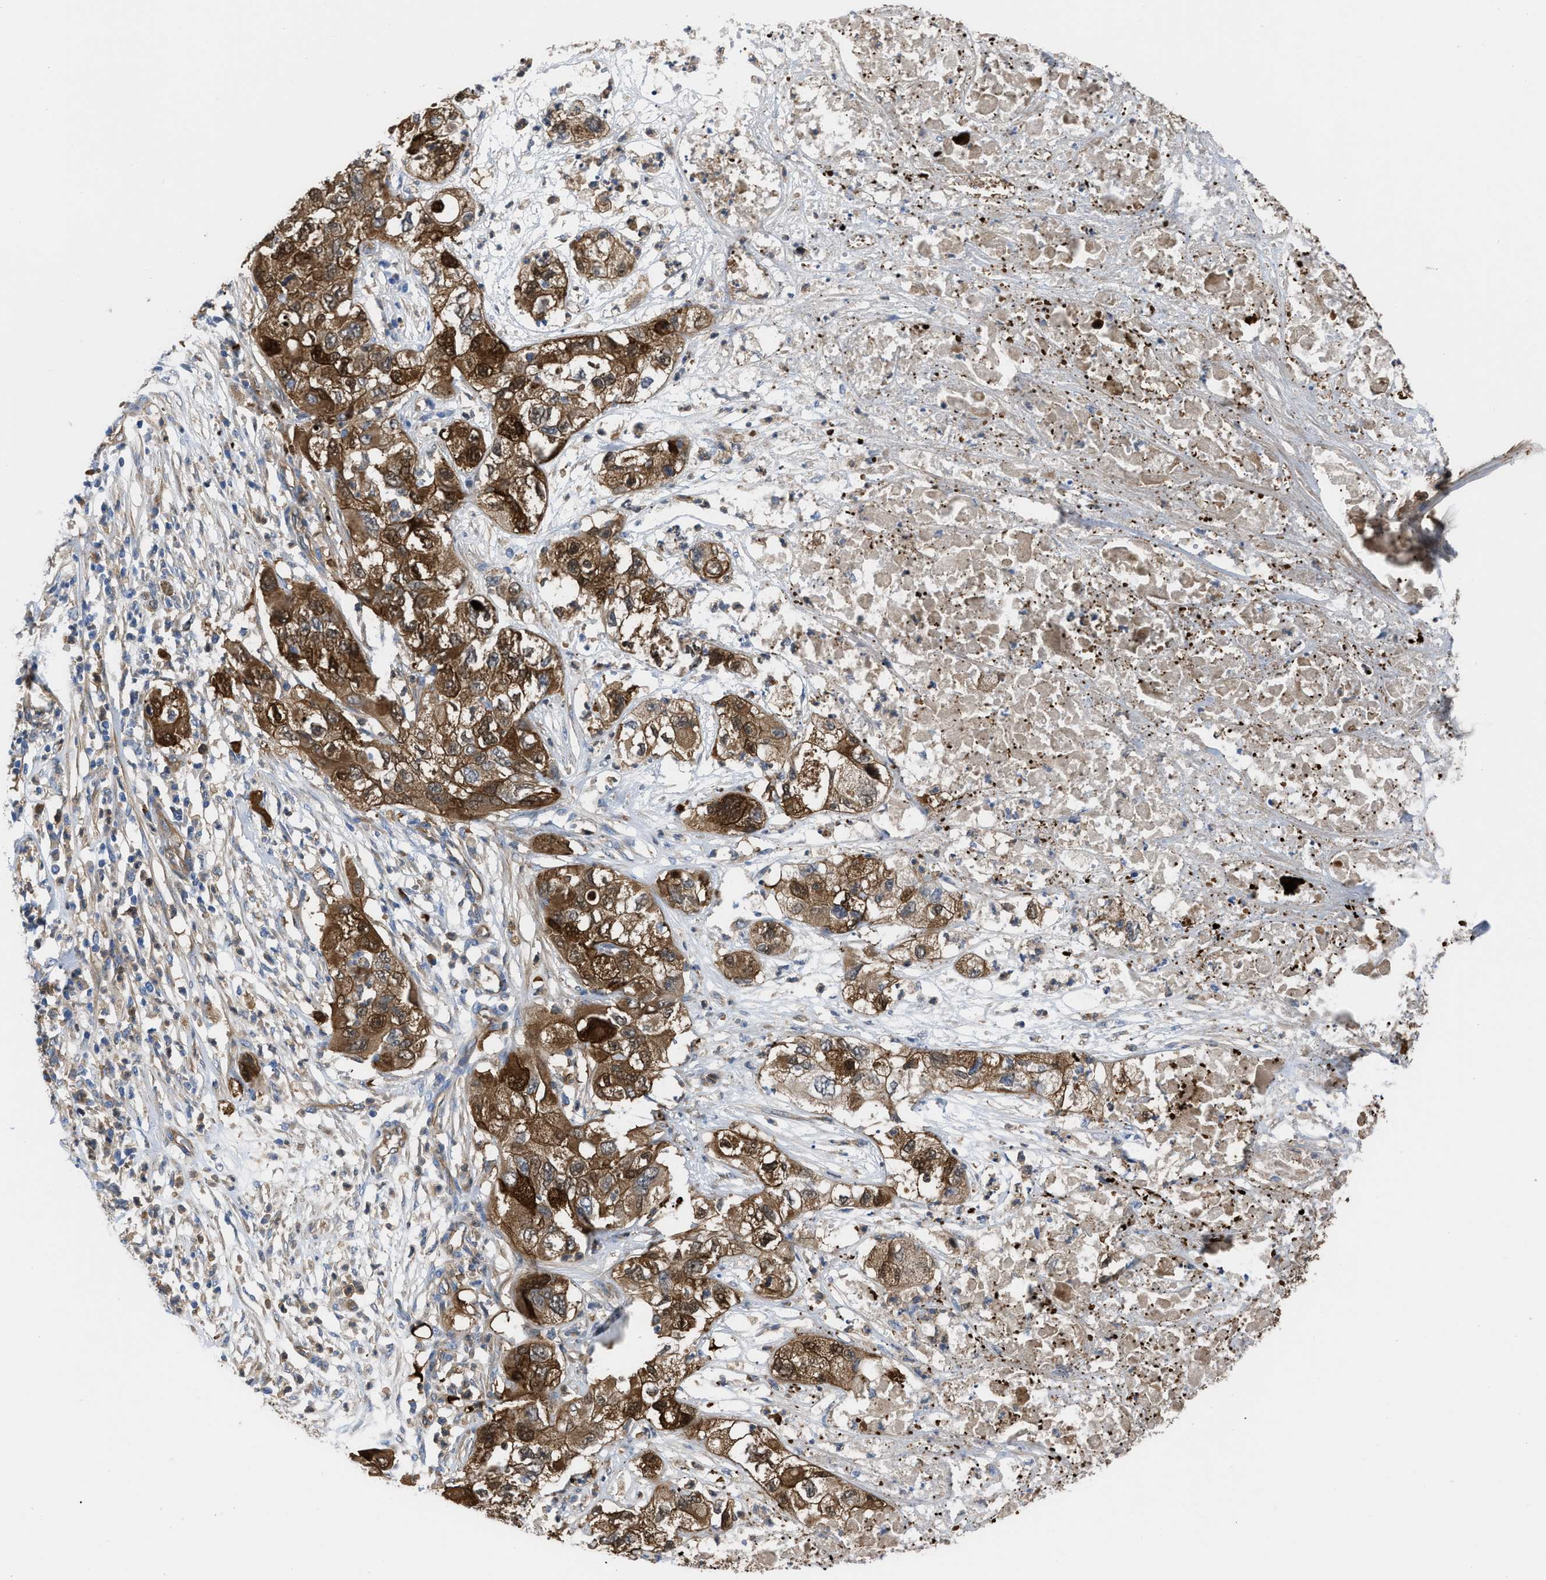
{"staining": {"intensity": "strong", "quantity": ">75%", "location": "cytoplasmic/membranous,nuclear"}, "tissue": "pancreatic cancer", "cell_type": "Tumor cells", "image_type": "cancer", "snomed": [{"axis": "morphology", "description": "Adenocarcinoma, NOS"}, {"axis": "topography", "description": "Pancreas"}], "caption": "Immunohistochemistry (IHC) (DAB (3,3'-diaminobenzidine)) staining of human pancreatic cancer reveals strong cytoplasmic/membranous and nuclear protein positivity in about >75% of tumor cells.", "gene": "TRIOBP", "patient": {"sex": "female", "age": 78}}